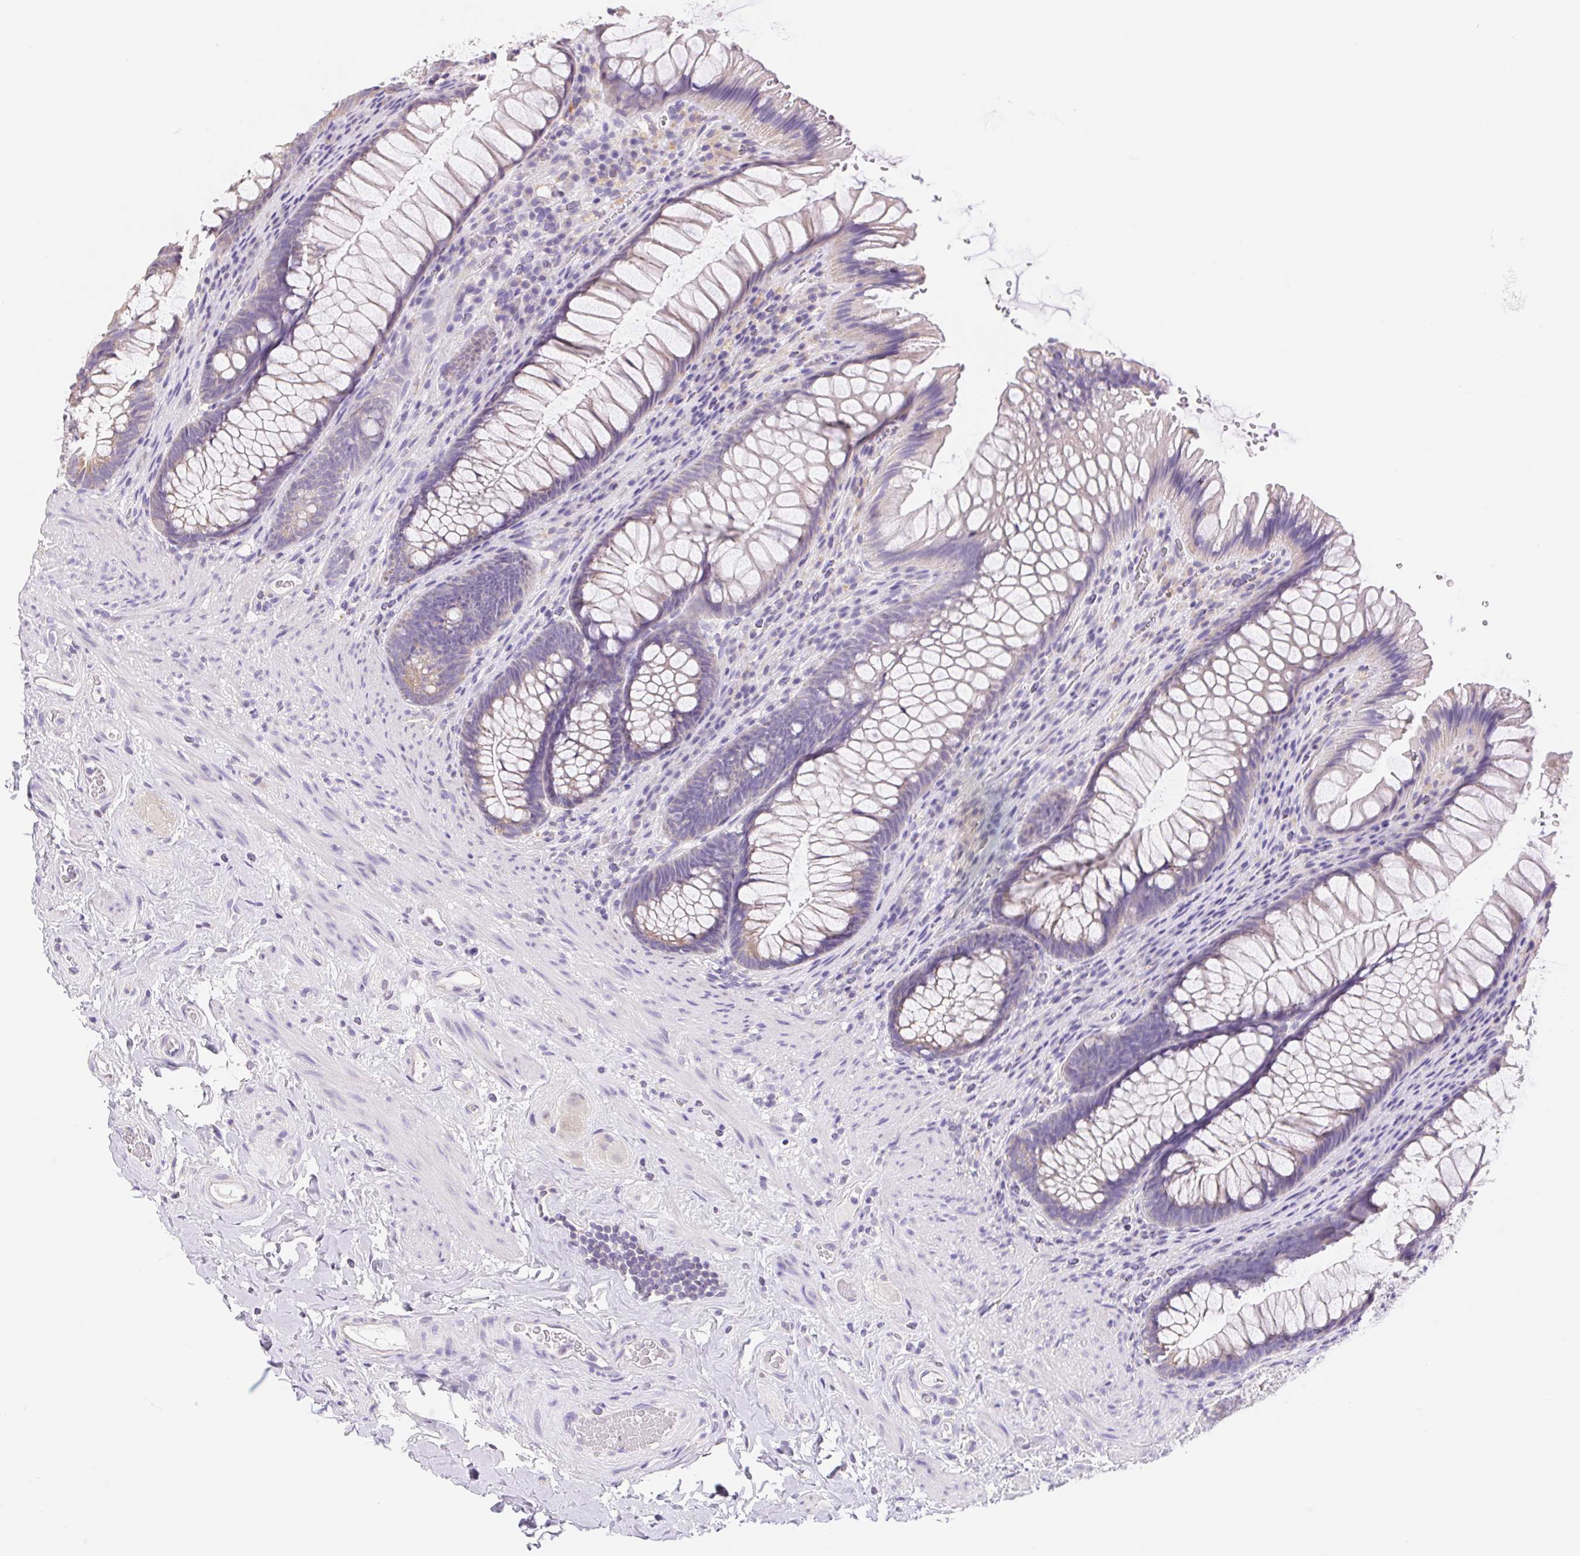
{"staining": {"intensity": "negative", "quantity": "none", "location": "none"}, "tissue": "rectum", "cell_type": "Glandular cells", "image_type": "normal", "snomed": [{"axis": "morphology", "description": "Normal tissue, NOS"}, {"axis": "topography", "description": "Rectum"}], "caption": "Immunohistochemistry micrograph of unremarkable rectum: rectum stained with DAB (3,3'-diaminobenzidine) demonstrates no significant protein staining in glandular cells.", "gene": "FKBP6", "patient": {"sex": "male", "age": 53}}